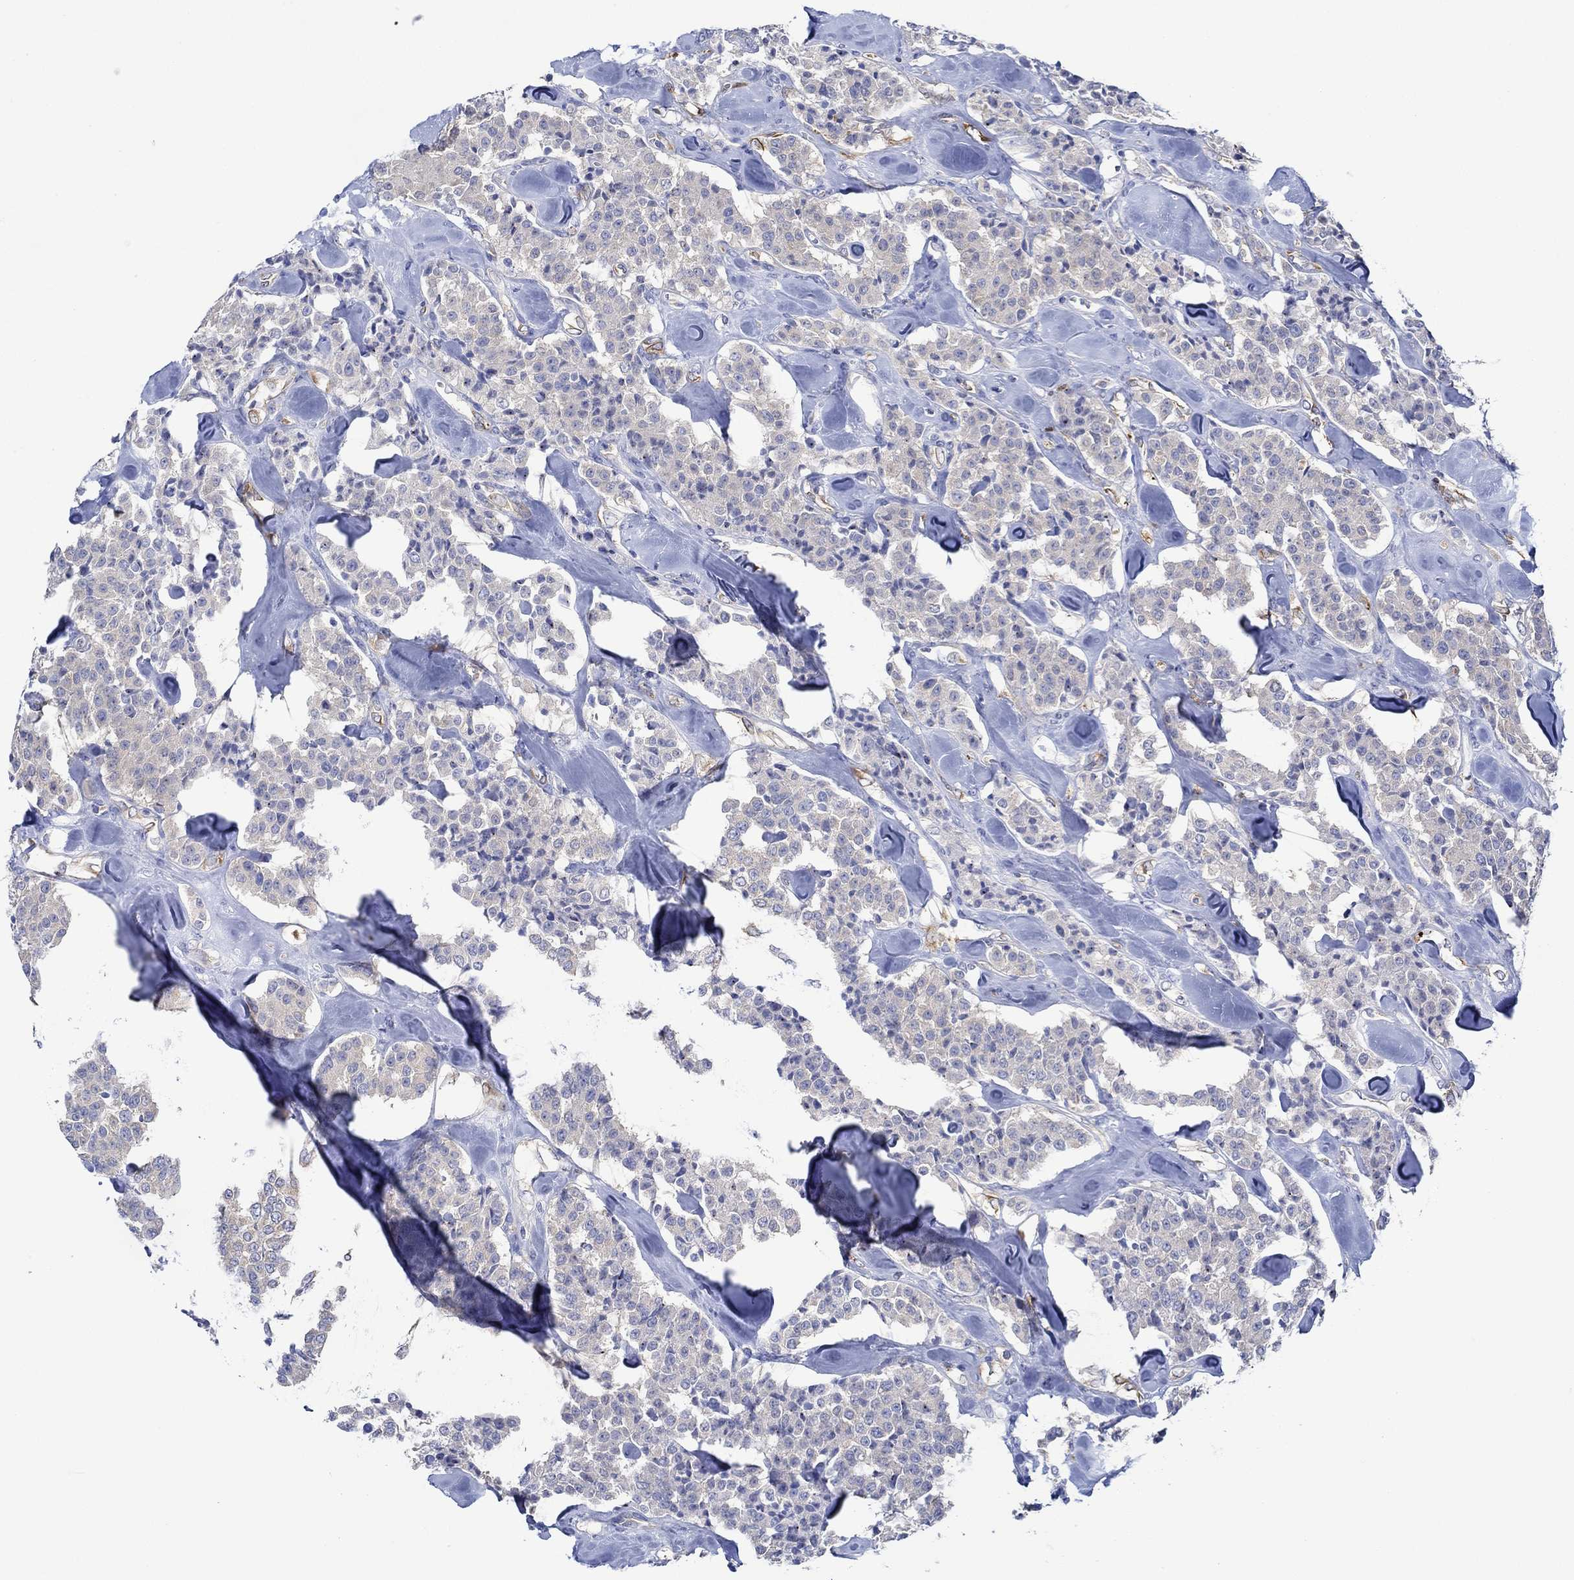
{"staining": {"intensity": "weak", "quantity": "<25%", "location": "cytoplasmic/membranous"}, "tissue": "carcinoid", "cell_type": "Tumor cells", "image_type": "cancer", "snomed": [{"axis": "morphology", "description": "Carcinoid, malignant, NOS"}, {"axis": "topography", "description": "Pancreas"}], "caption": "A micrograph of carcinoid stained for a protein reveals no brown staining in tumor cells.", "gene": "SLC27A3", "patient": {"sex": "male", "age": 41}}